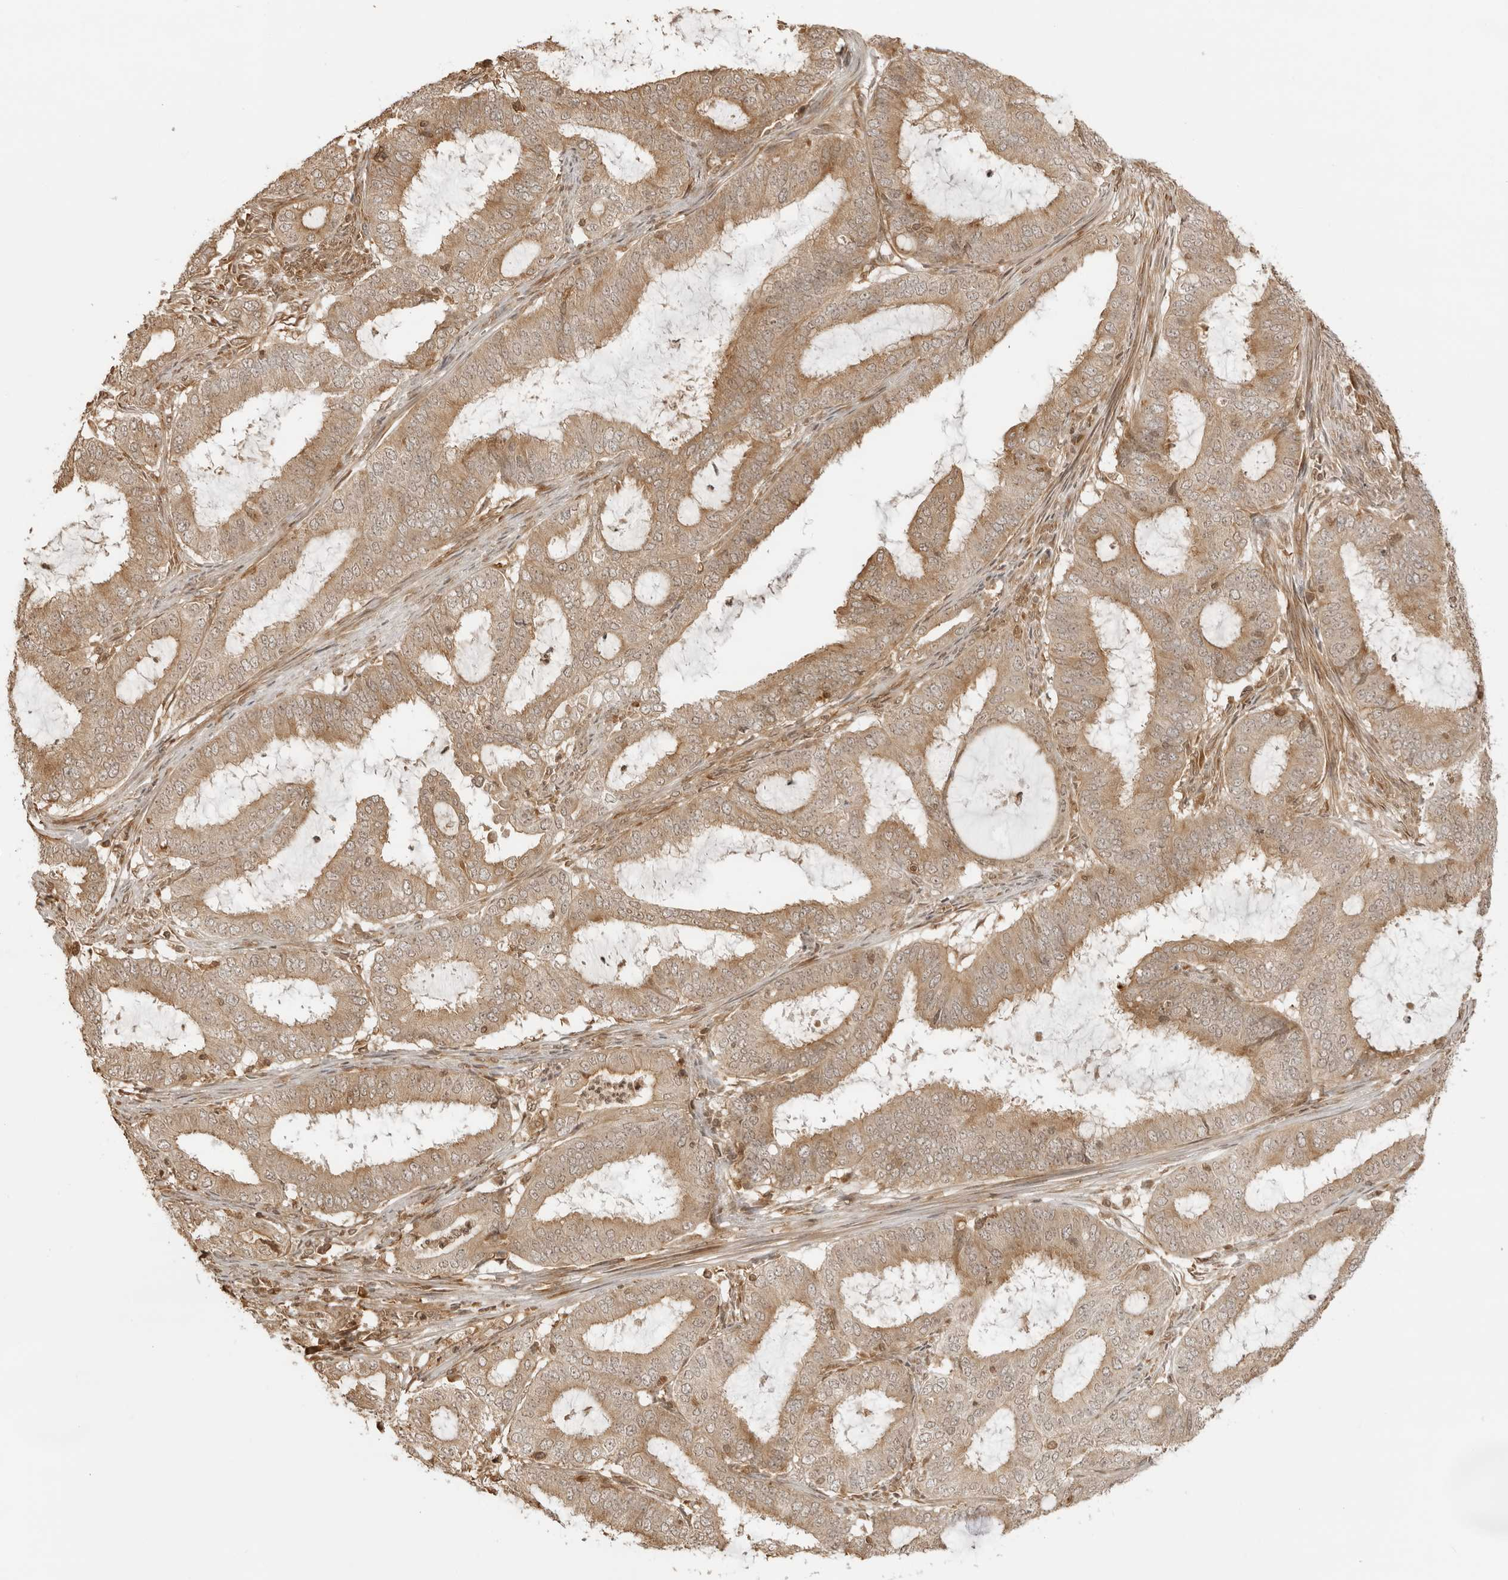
{"staining": {"intensity": "moderate", "quantity": ">75%", "location": "cytoplasmic/membranous"}, "tissue": "endometrial cancer", "cell_type": "Tumor cells", "image_type": "cancer", "snomed": [{"axis": "morphology", "description": "Adenocarcinoma, NOS"}, {"axis": "topography", "description": "Endometrium"}], "caption": "Endometrial adenocarcinoma stained for a protein (brown) displays moderate cytoplasmic/membranous positive positivity in approximately >75% of tumor cells.", "gene": "IKBKE", "patient": {"sex": "female", "age": 51}}